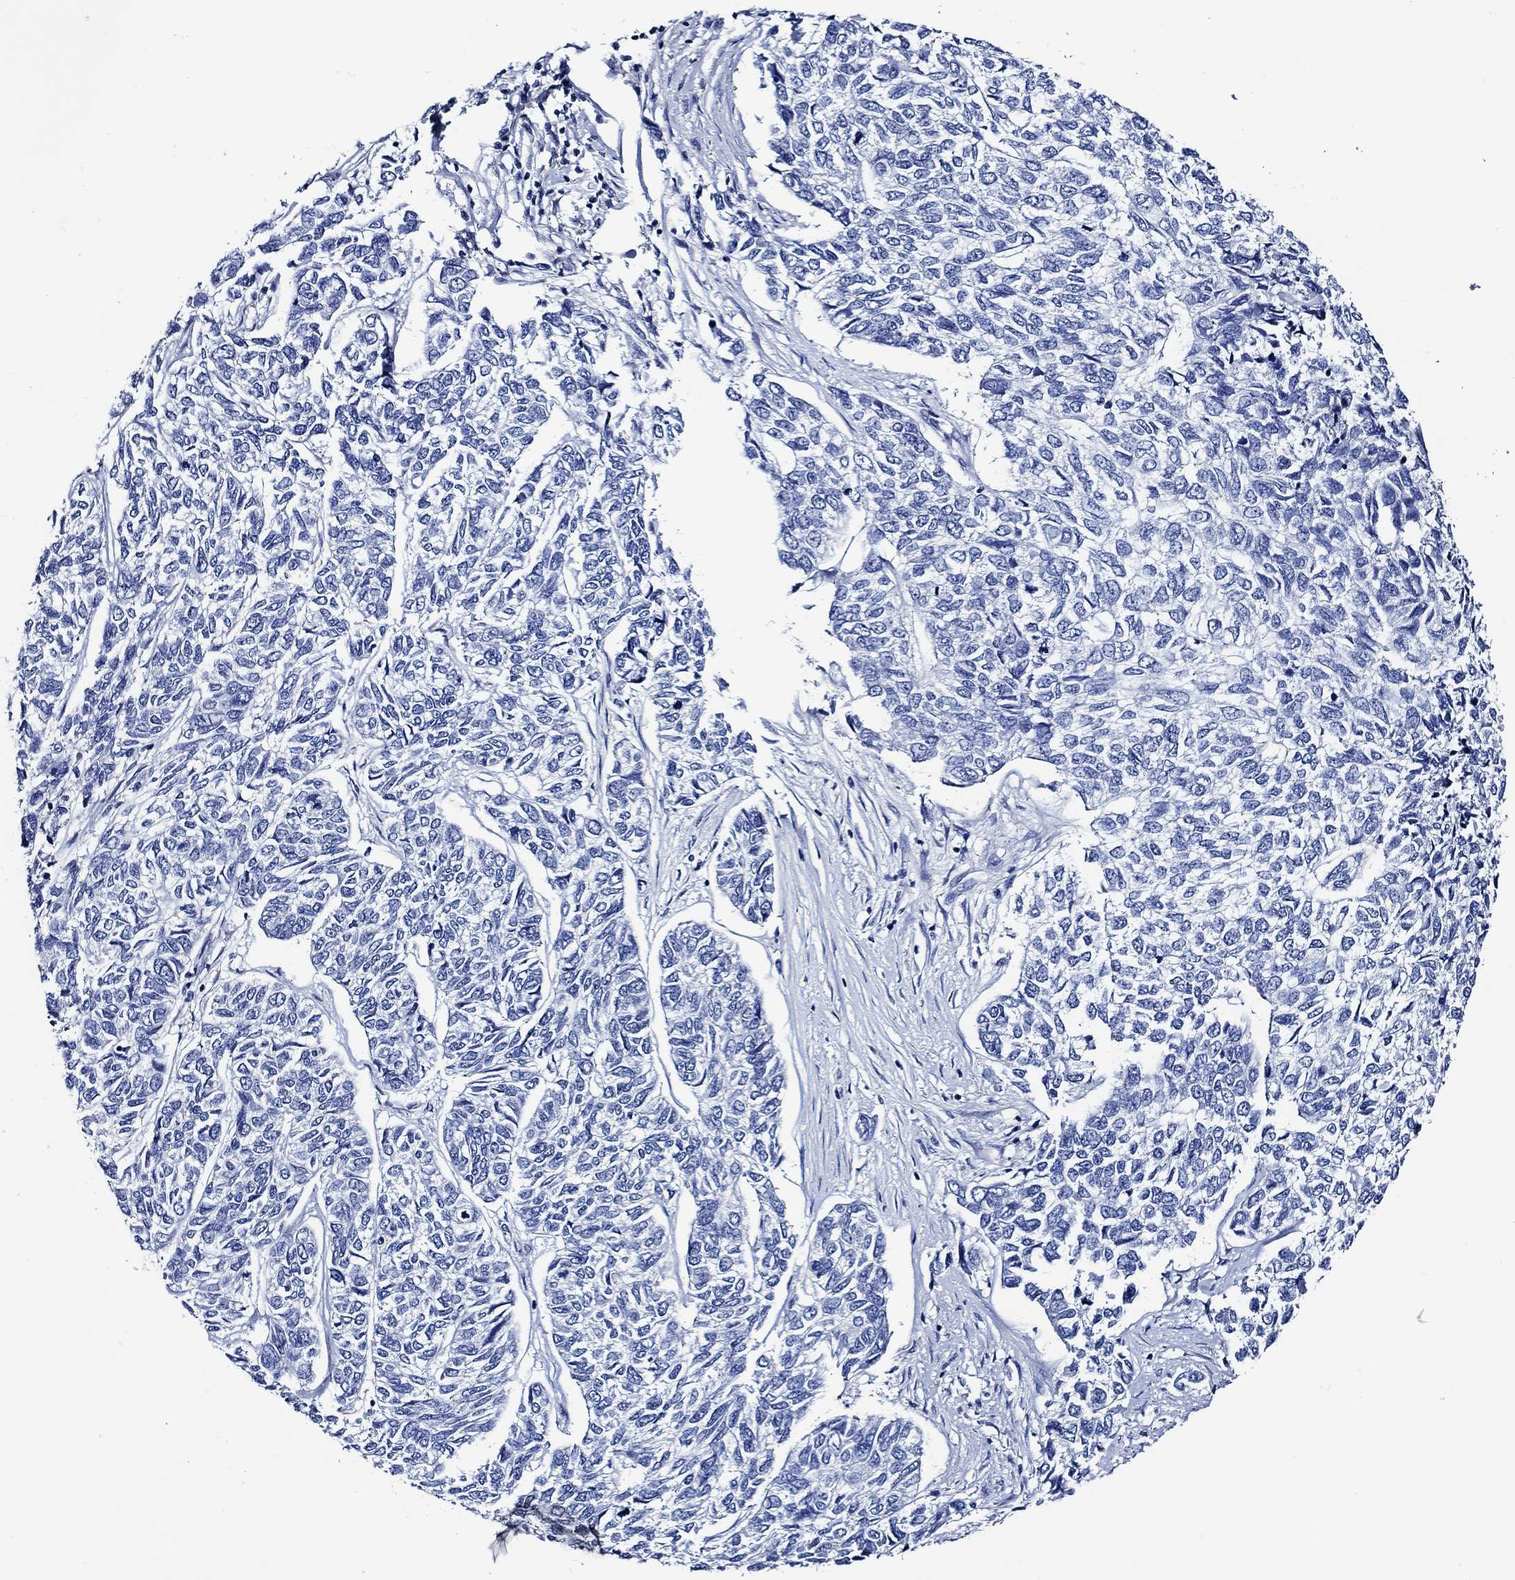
{"staining": {"intensity": "negative", "quantity": "none", "location": "none"}, "tissue": "skin cancer", "cell_type": "Tumor cells", "image_type": "cancer", "snomed": [{"axis": "morphology", "description": "Basal cell carcinoma"}, {"axis": "topography", "description": "Skin"}], "caption": "The histopathology image reveals no staining of tumor cells in skin basal cell carcinoma. The staining is performed using DAB (3,3'-diaminobenzidine) brown chromogen with nuclei counter-stained in using hematoxylin.", "gene": "WDR62", "patient": {"sex": "female", "age": 65}}